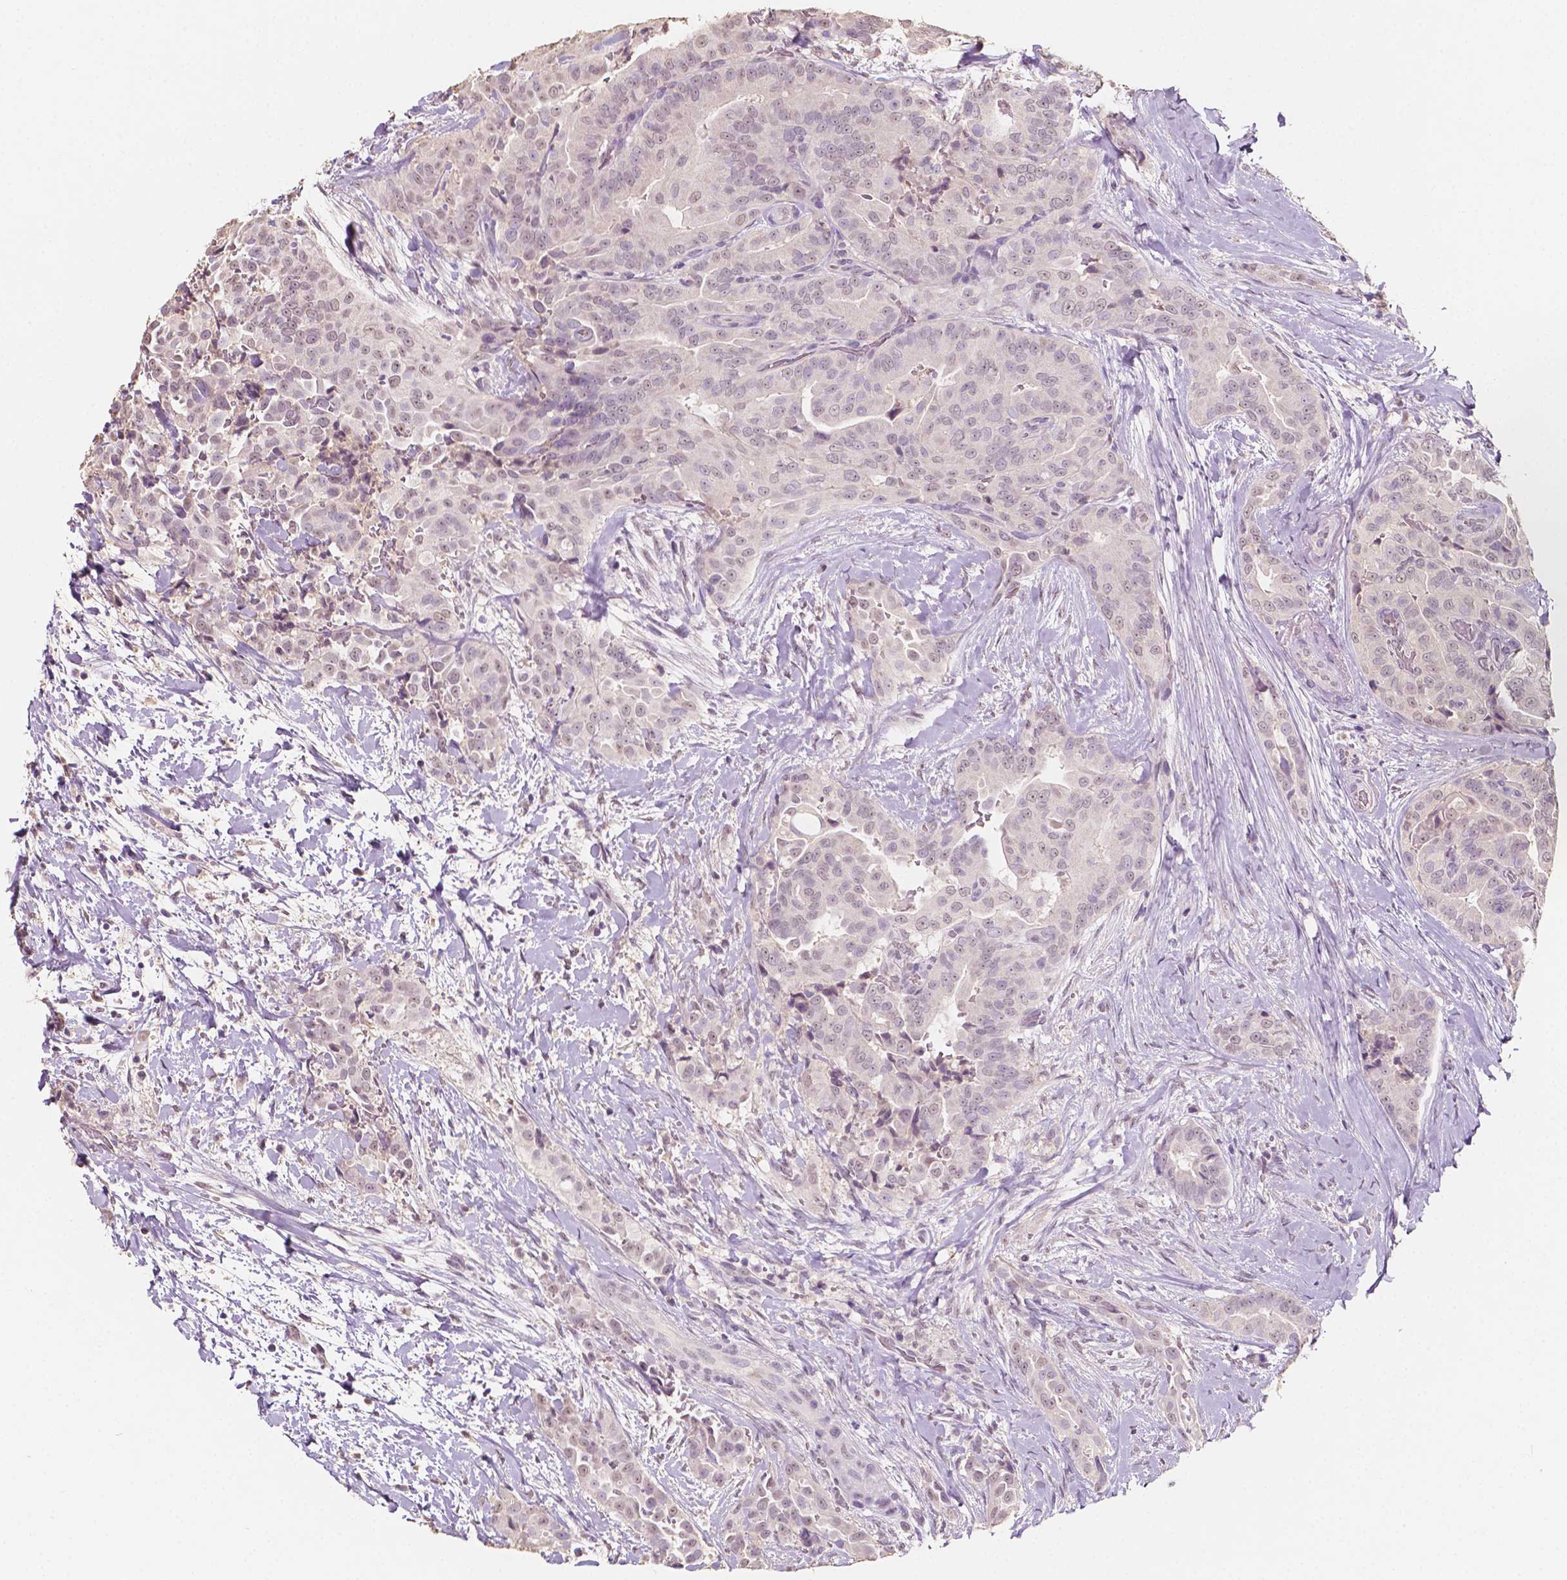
{"staining": {"intensity": "weak", "quantity": "<25%", "location": "nuclear"}, "tissue": "thyroid cancer", "cell_type": "Tumor cells", "image_type": "cancer", "snomed": [{"axis": "morphology", "description": "Papillary adenocarcinoma, NOS"}, {"axis": "topography", "description": "Thyroid gland"}], "caption": "IHC photomicrograph of neoplastic tissue: papillary adenocarcinoma (thyroid) stained with DAB shows no significant protein staining in tumor cells.", "gene": "SOX15", "patient": {"sex": "male", "age": 61}}